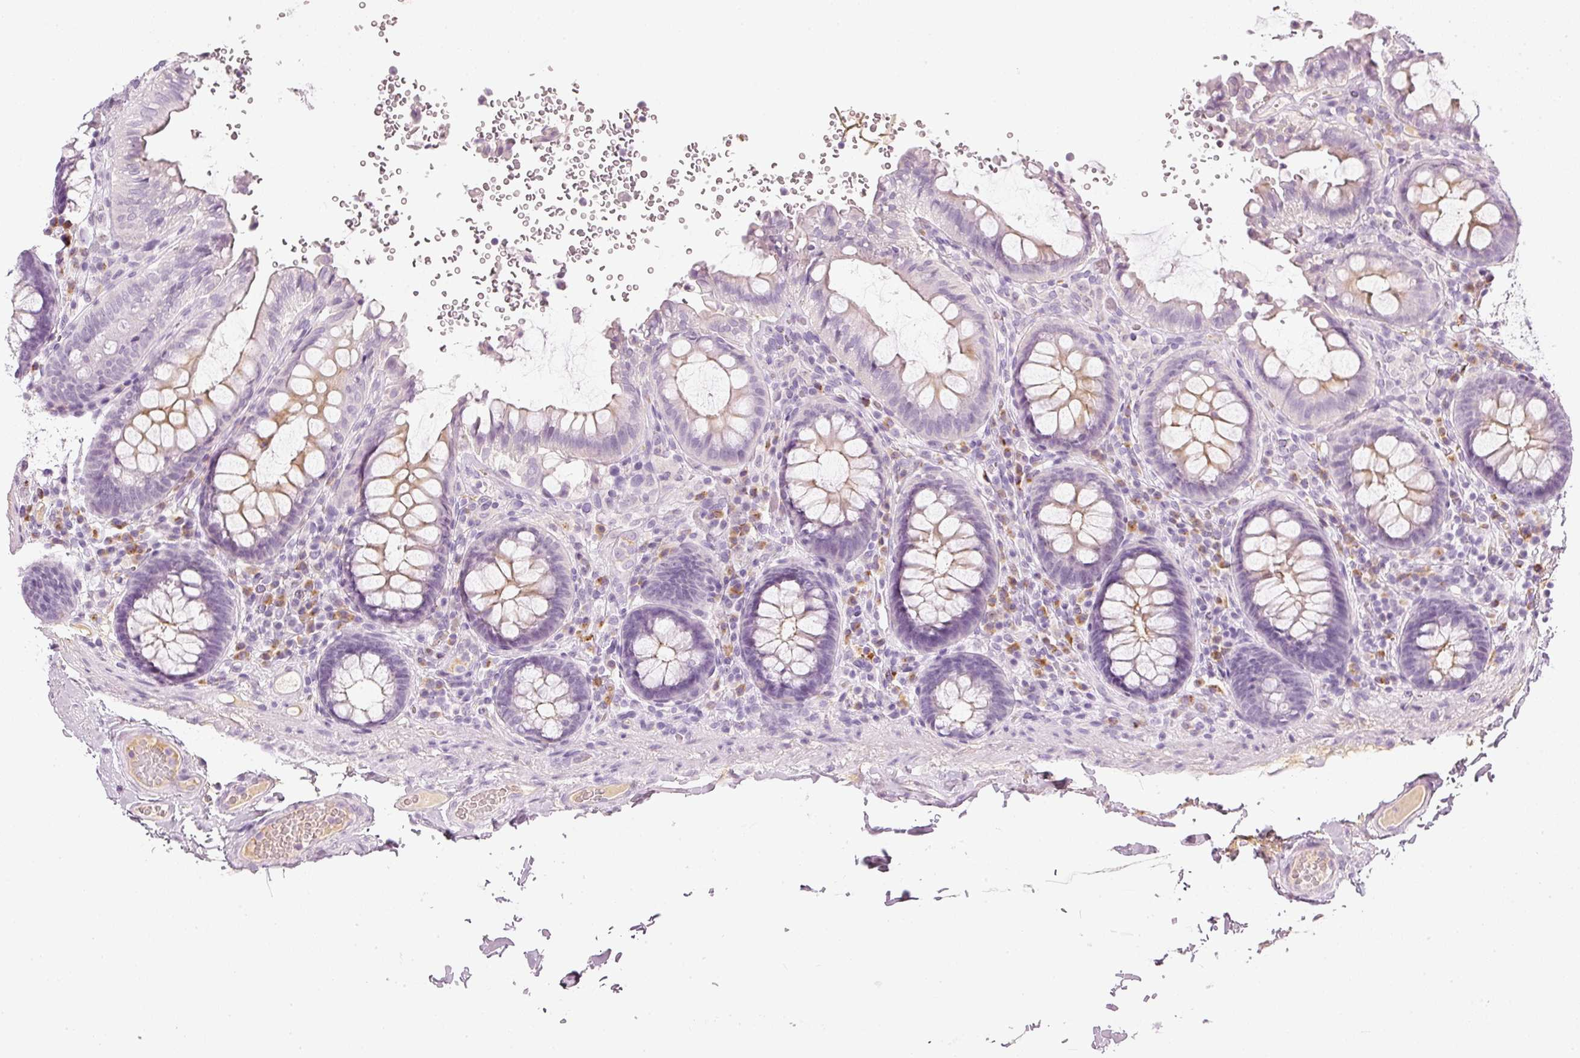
{"staining": {"intensity": "negative", "quantity": "none", "location": "none"}, "tissue": "colon", "cell_type": "Endothelial cells", "image_type": "normal", "snomed": [{"axis": "morphology", "description": "Normal tissue, NOS"}, {"axis": "topography", "description": "Colon"}], "caption": "This is a micrograph of IHC staining of benign colon, which shows no staining in endothelial cells. (Stains: DAB immunohistochemistry with hematoxylin counter stain, Microscopy: brightfield microscopy at high magnification).", "gene": "VCAM1", "patient": {"sex": "male", "age": 84}}